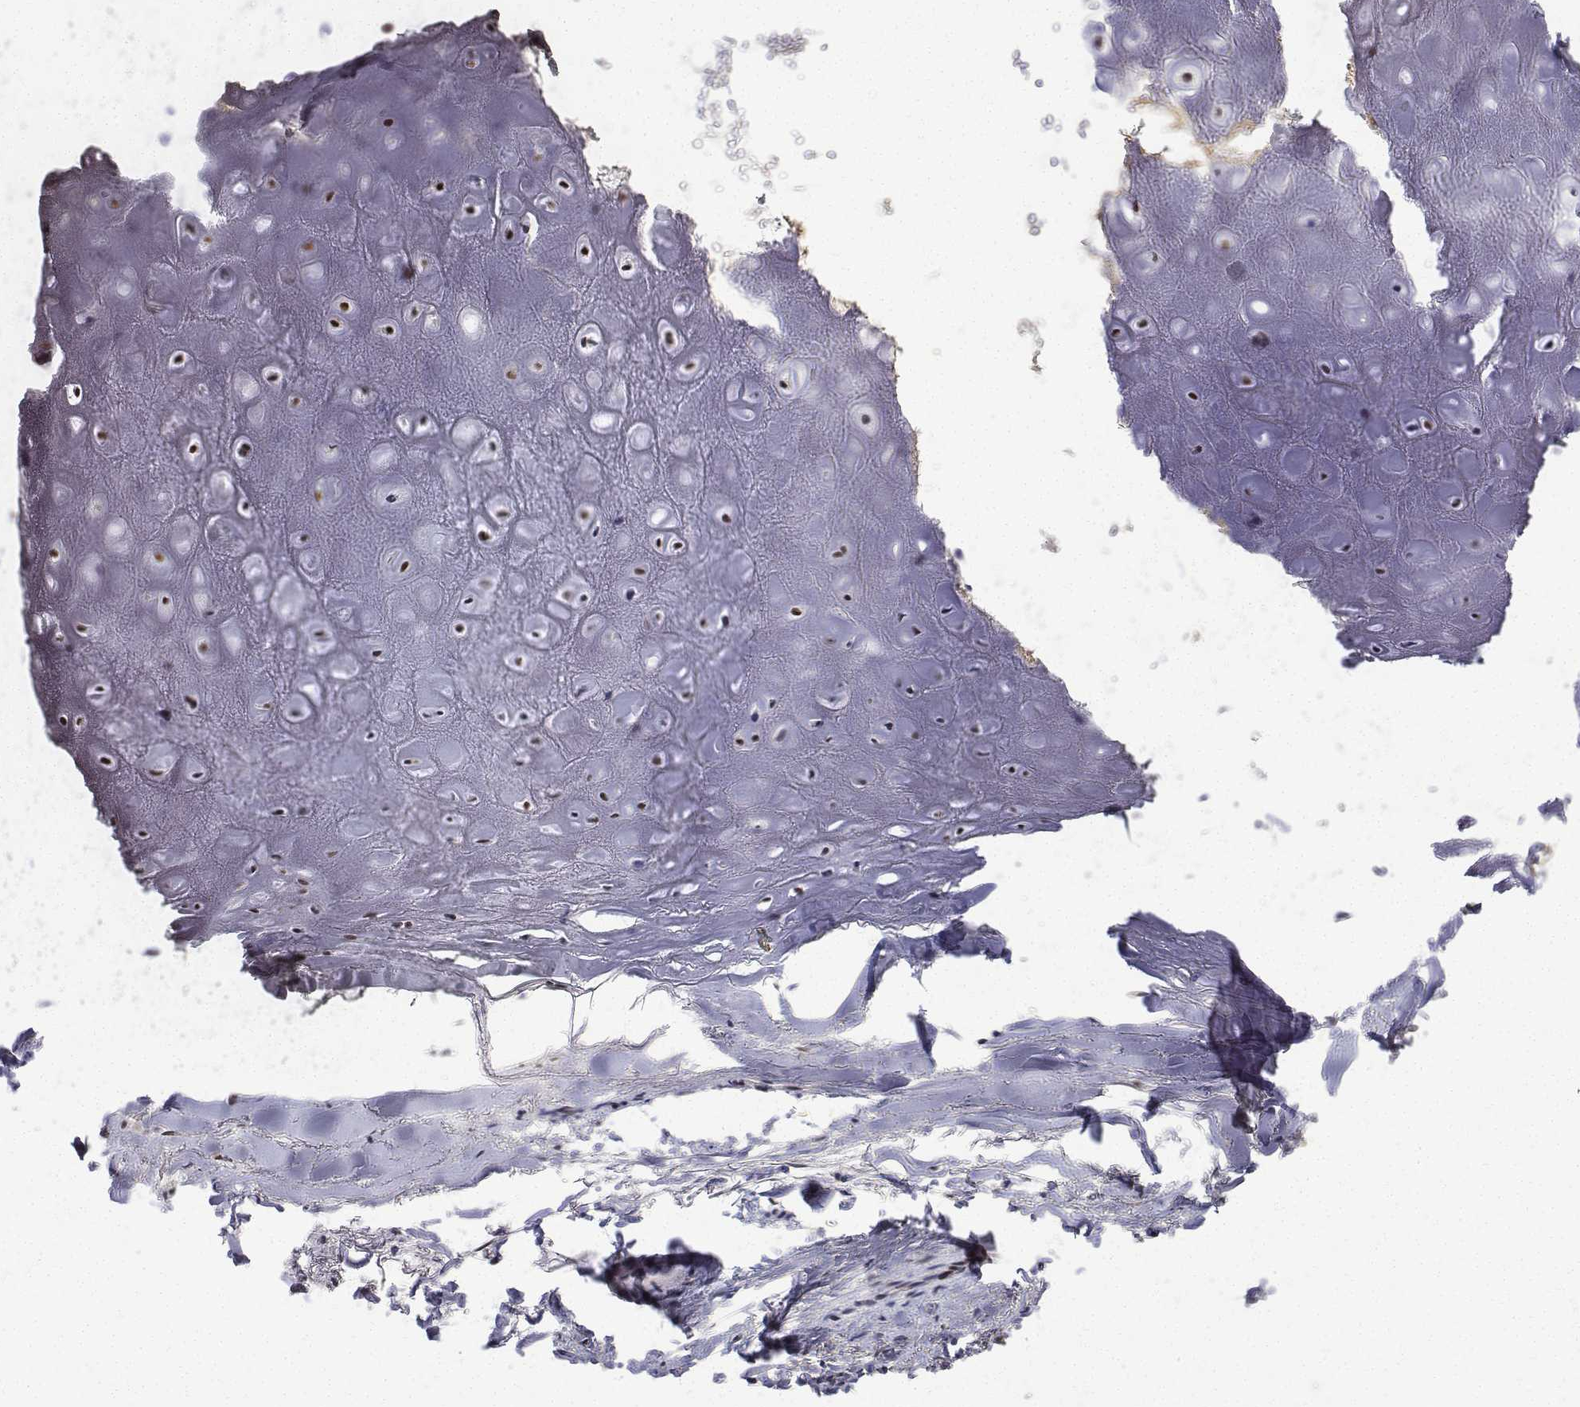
{"staining": {"intensity": "strong", "quantity": ">75%", "location": "nuclear"}, "tissue": "soft tissue", "cell_type": "Chondrocytes", "image_type": "normal", "snomed": [{"axis": "morphology", "description": "Normal tissue, NOS"}, {"axis": "topography", "description": "Cartilage tissue"}], "caption": "A brown stain highlights strong nuclear staining of a protein in chondrocytes of benign soft tissue. (DAB (3,3'-diaminobenzidine) IHC with brightfield microscopy, high magnification).", "gene": "ATRX", "patient": {"sex": "male", "age": 65}}